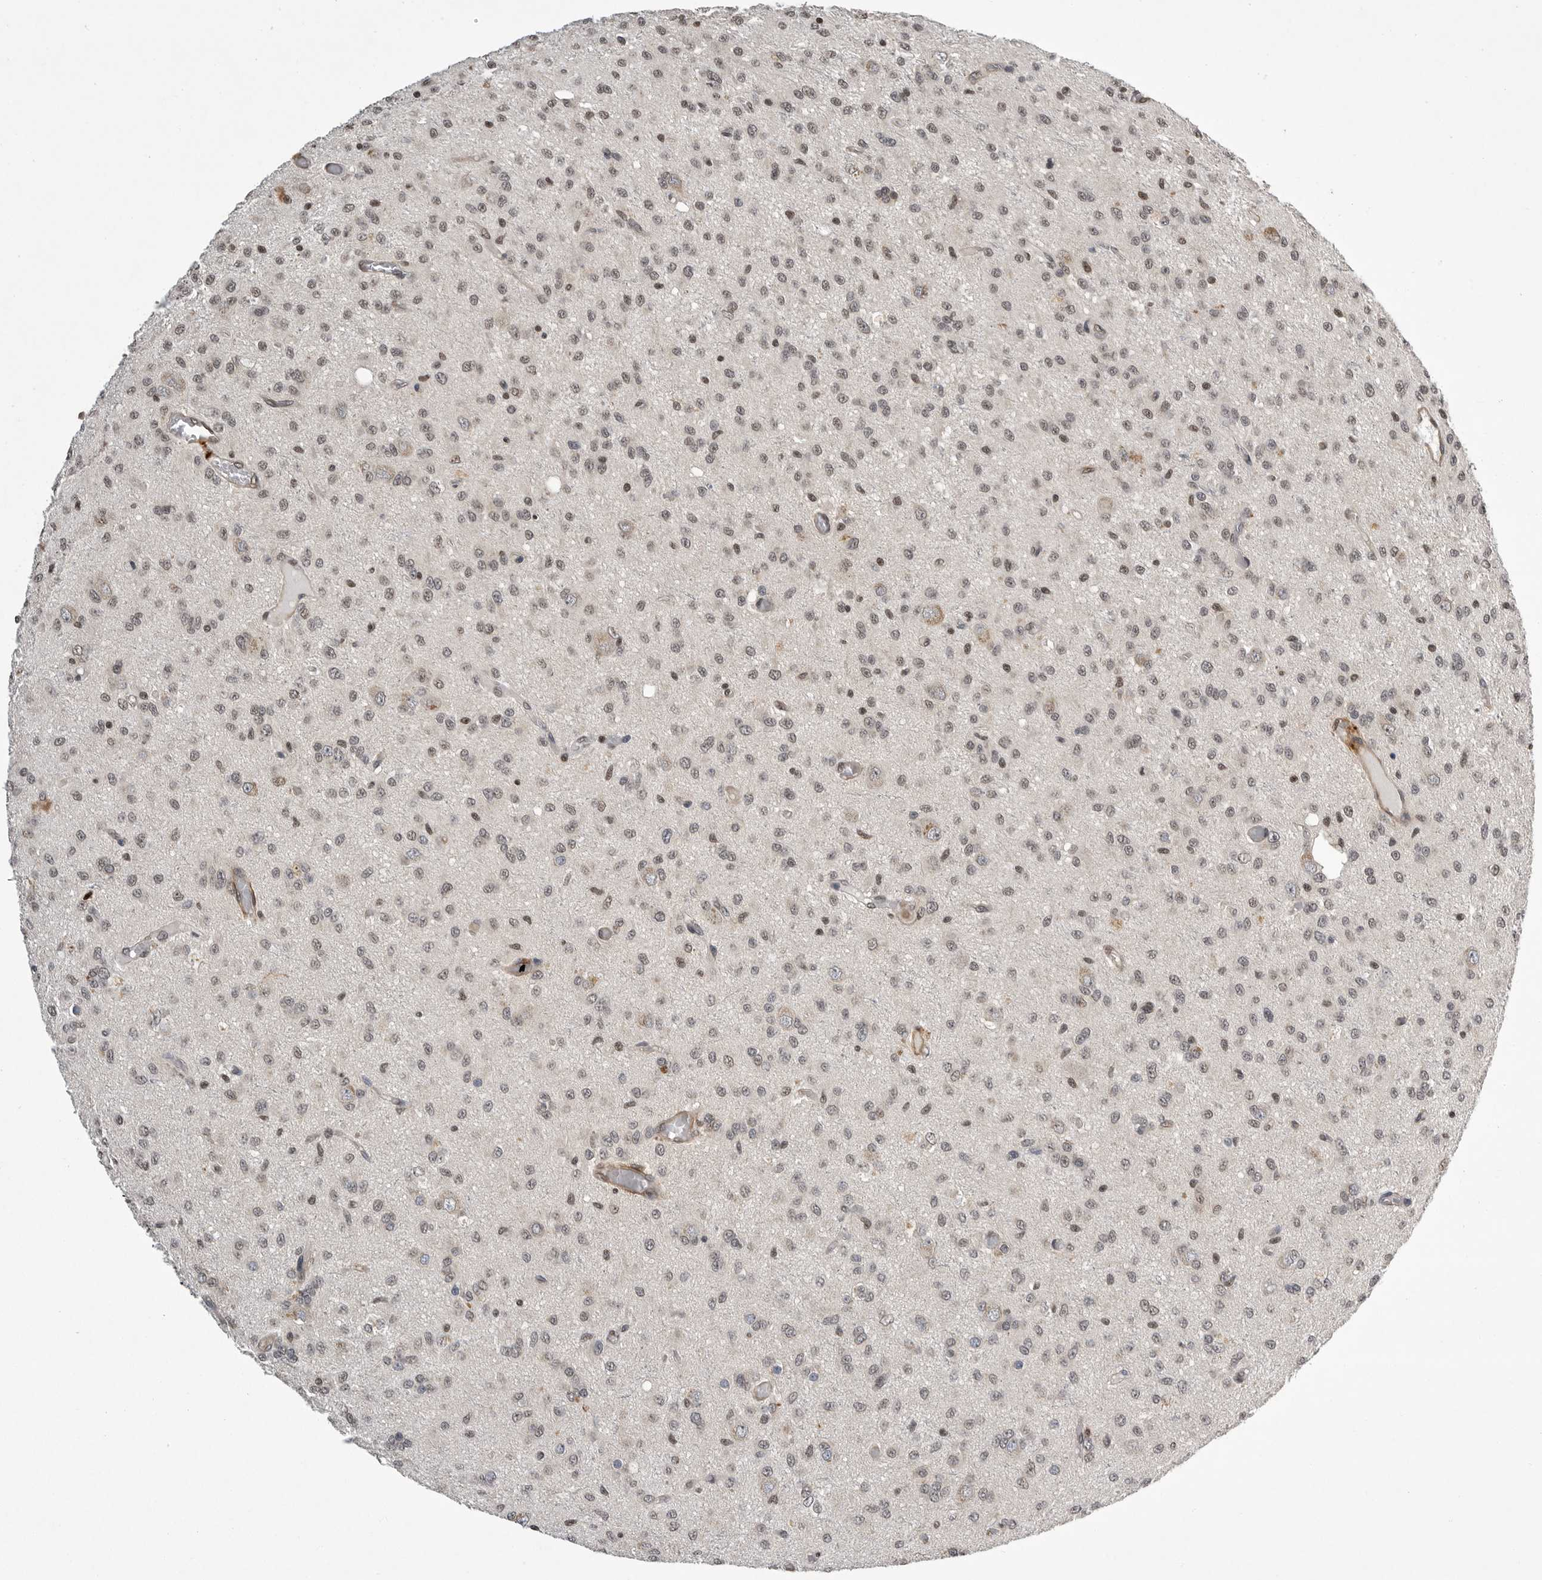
{"staining": {"intensity": "weak", "quantity": "25%-75%", "location": "nuclear"}, "tissue": "glioma", "cell_type": "Tumor cells", "image_type": "cancer", "snomed": [{"axis": "morphology", "description": "Glioma, malignant, High grade"}, {"axis": "topography", "description": "Brain"}], "caption": "There is low levels of weak nuclear staining in tumor cells of malignant glioma (high-grade), as demonstrated by immunohistochemical staining (brown color).", "gene": "NECTIN1", "patient": {"sex": "female", "age": 59}}